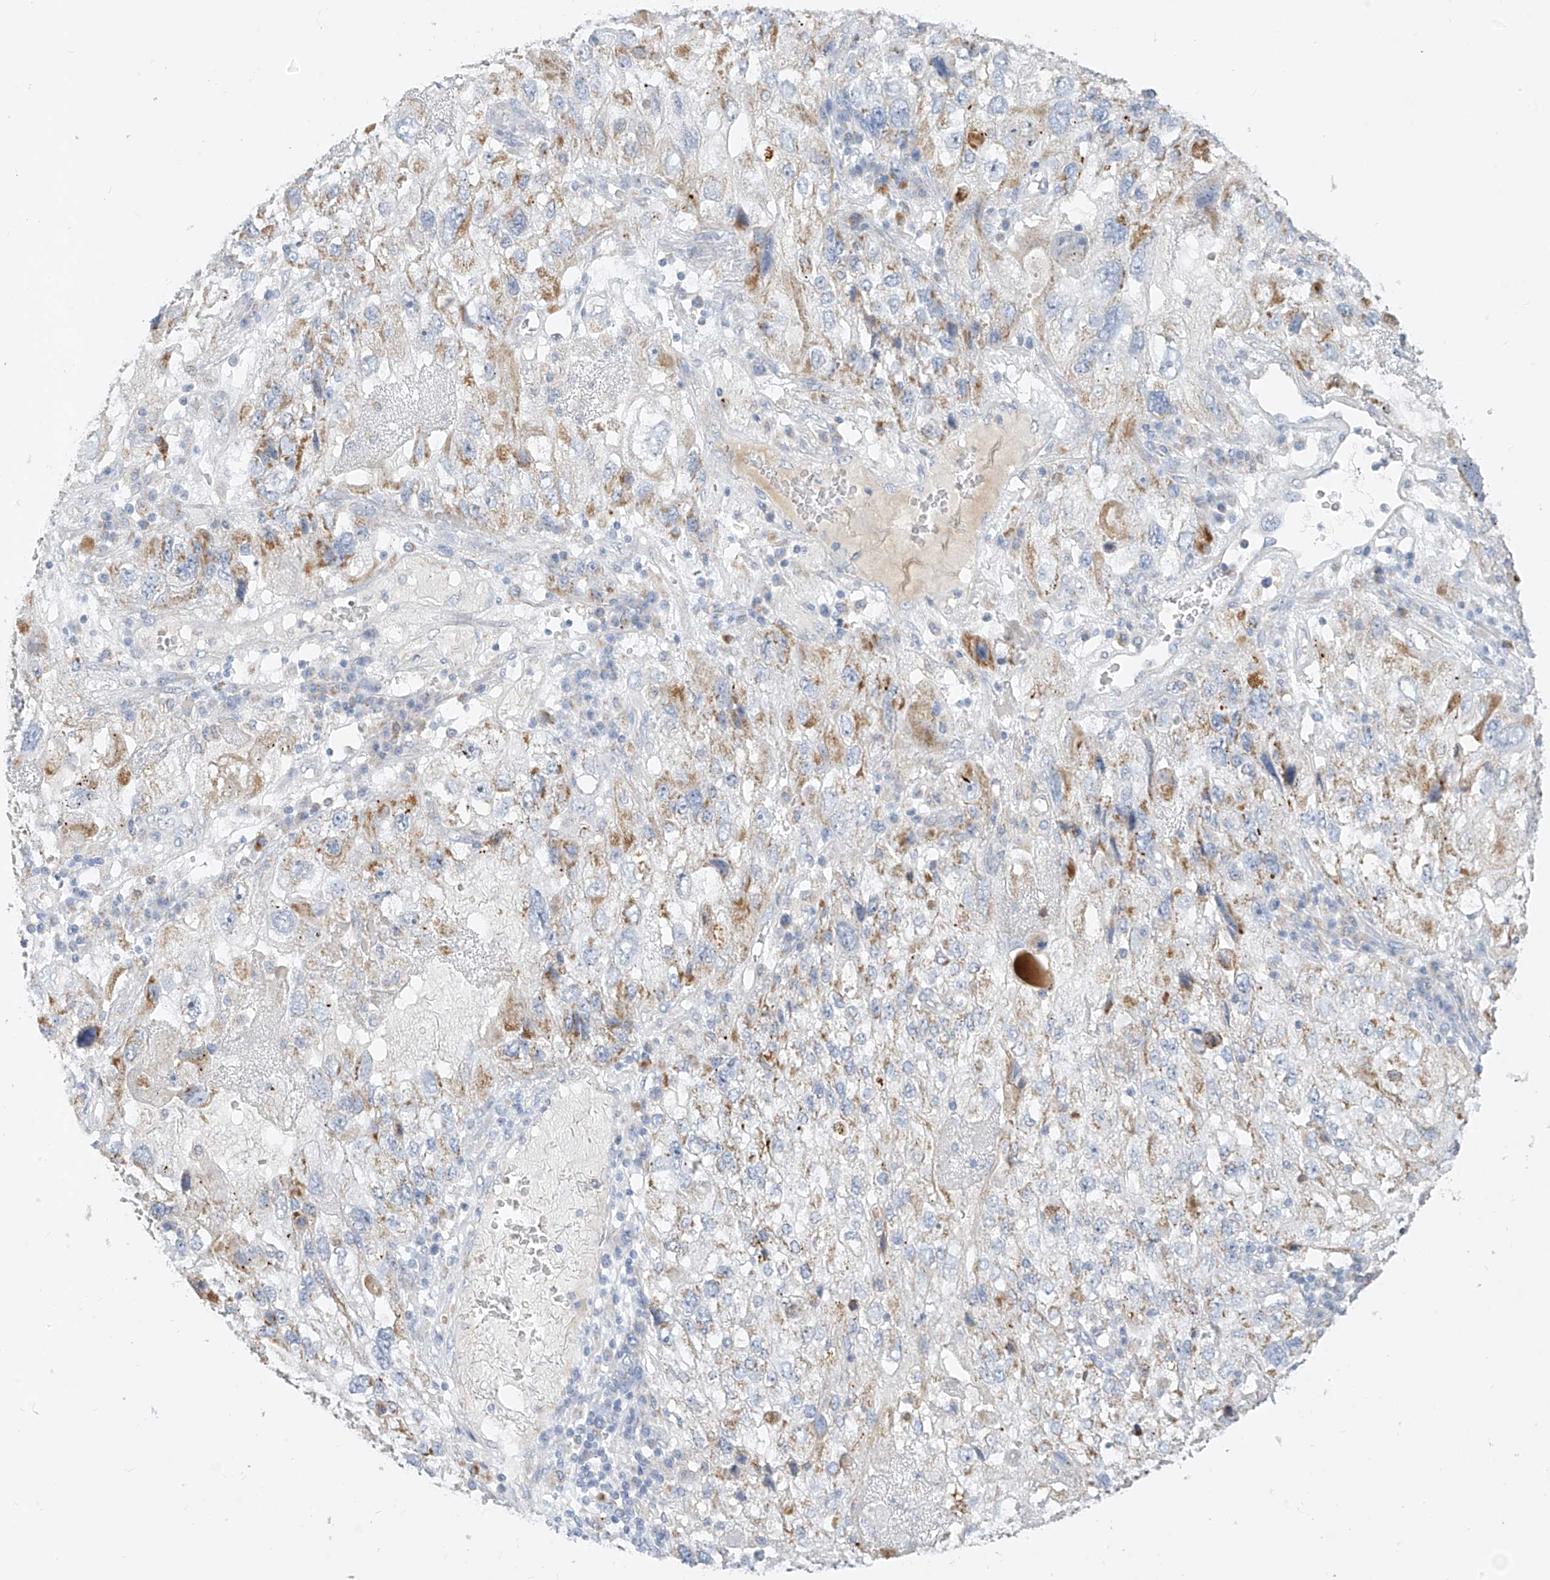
{"staining": {"intensity": "negative", "quantity": "none", "location": "none"}, "tissue": "endometrial cancer", "cell_type": "Tumor cells", "image_type": "cancer", "snomed": [{"axis": "morphology", "description": "Adenocarcinoma, NOS"}, {"axis": "topography", "description": "Endometrium"}], "caption": "The image reveals no staining of tumor cells in endometrial cancer.", "gene": "ZNF404", "patient": {"sex": "female", "age": 49}}